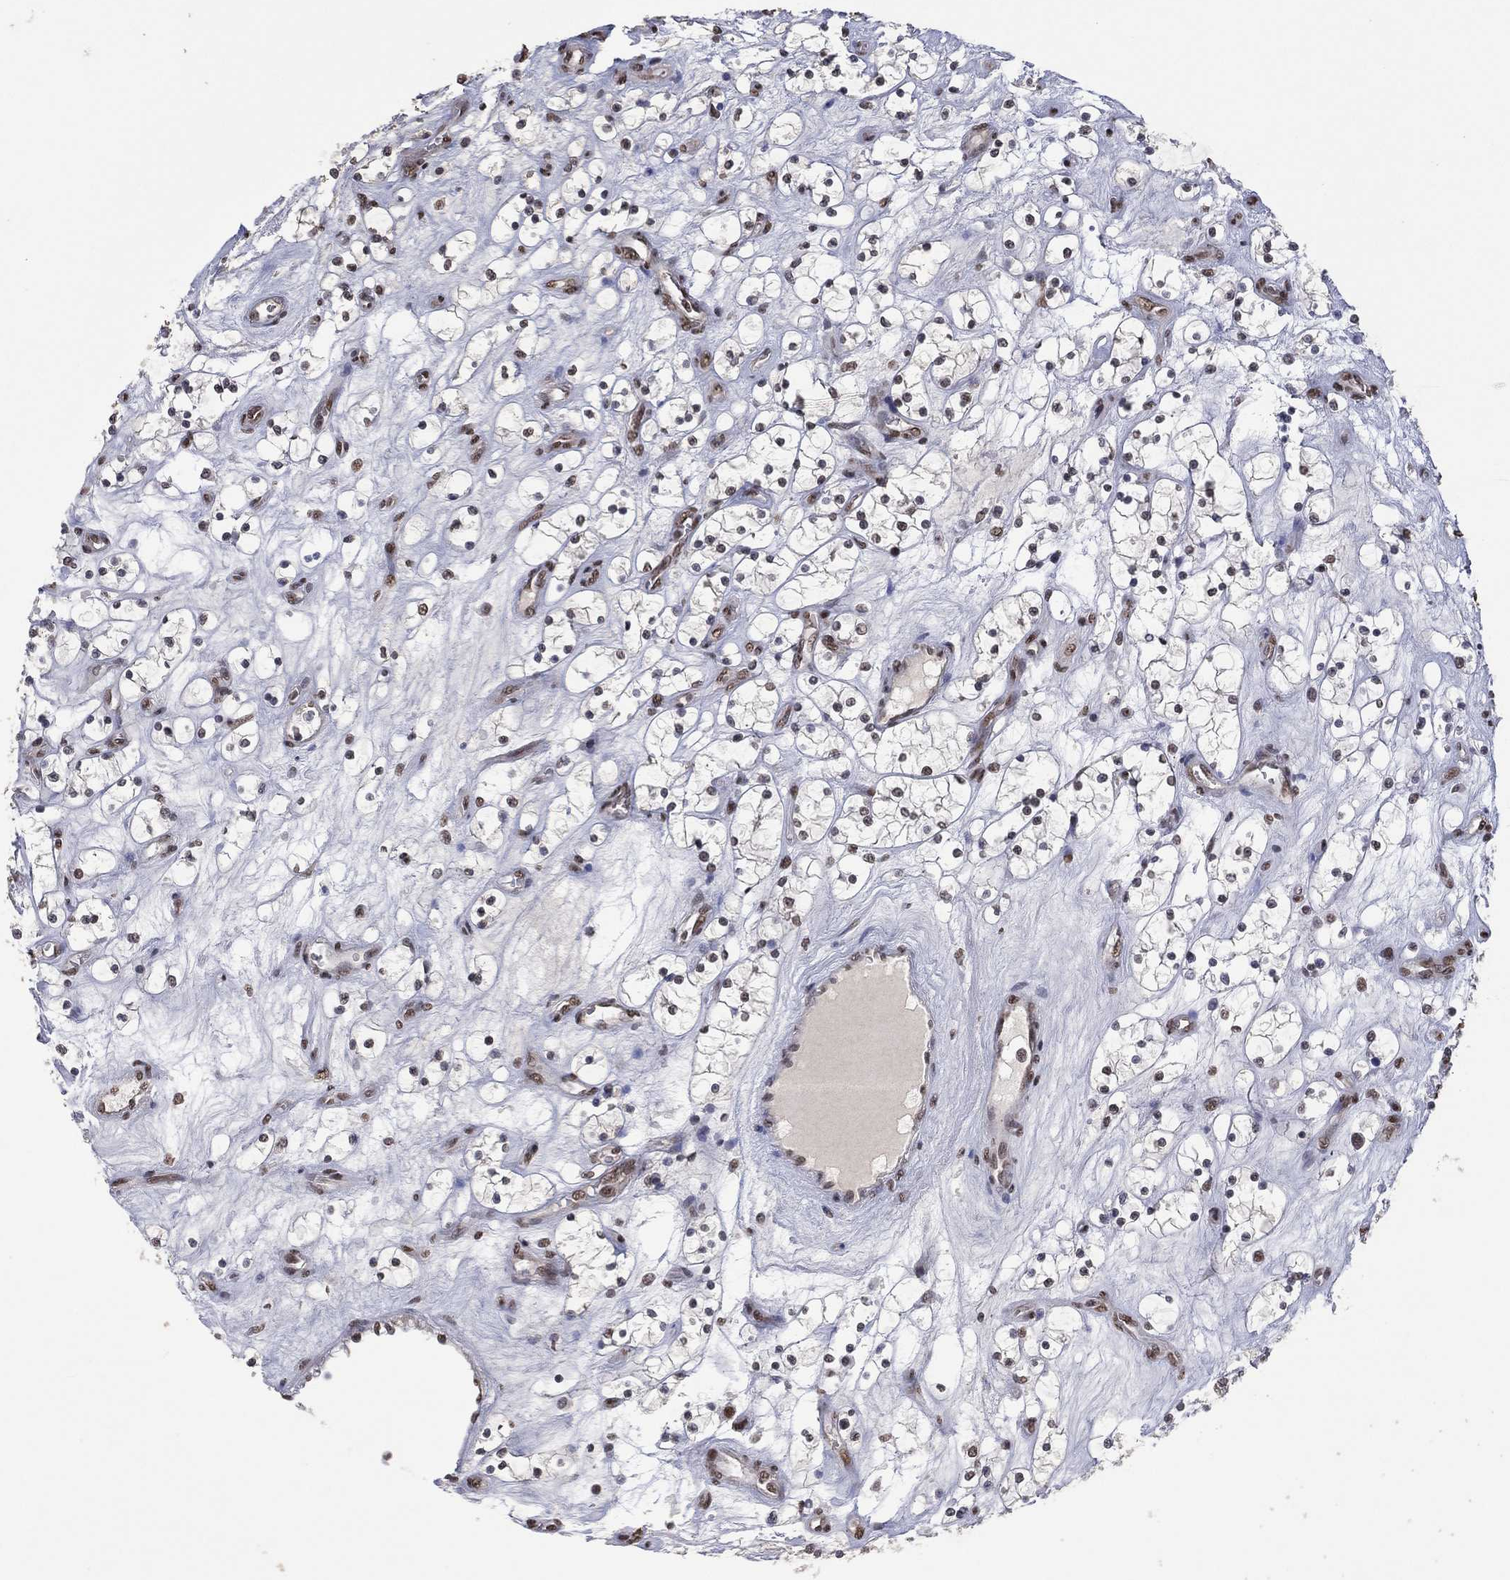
{"staining": {"intensity": "negative", "quantity": "none", "location": "none"}, "tissue": "renal cancer", "cell_type": "Tumor cells", "image_type": "cancer", "snomed": [{"axis": "morphology", "description": "Adenocarcinoma, NOS"}, {"axis": "topography", "description": "Kidney"}], "caption": "Tumor cells show no significant positivity in renal cancer (adenocarcinoma).", "gene": "EHMT1", "patient": {"sex": "female", "age": 69}}